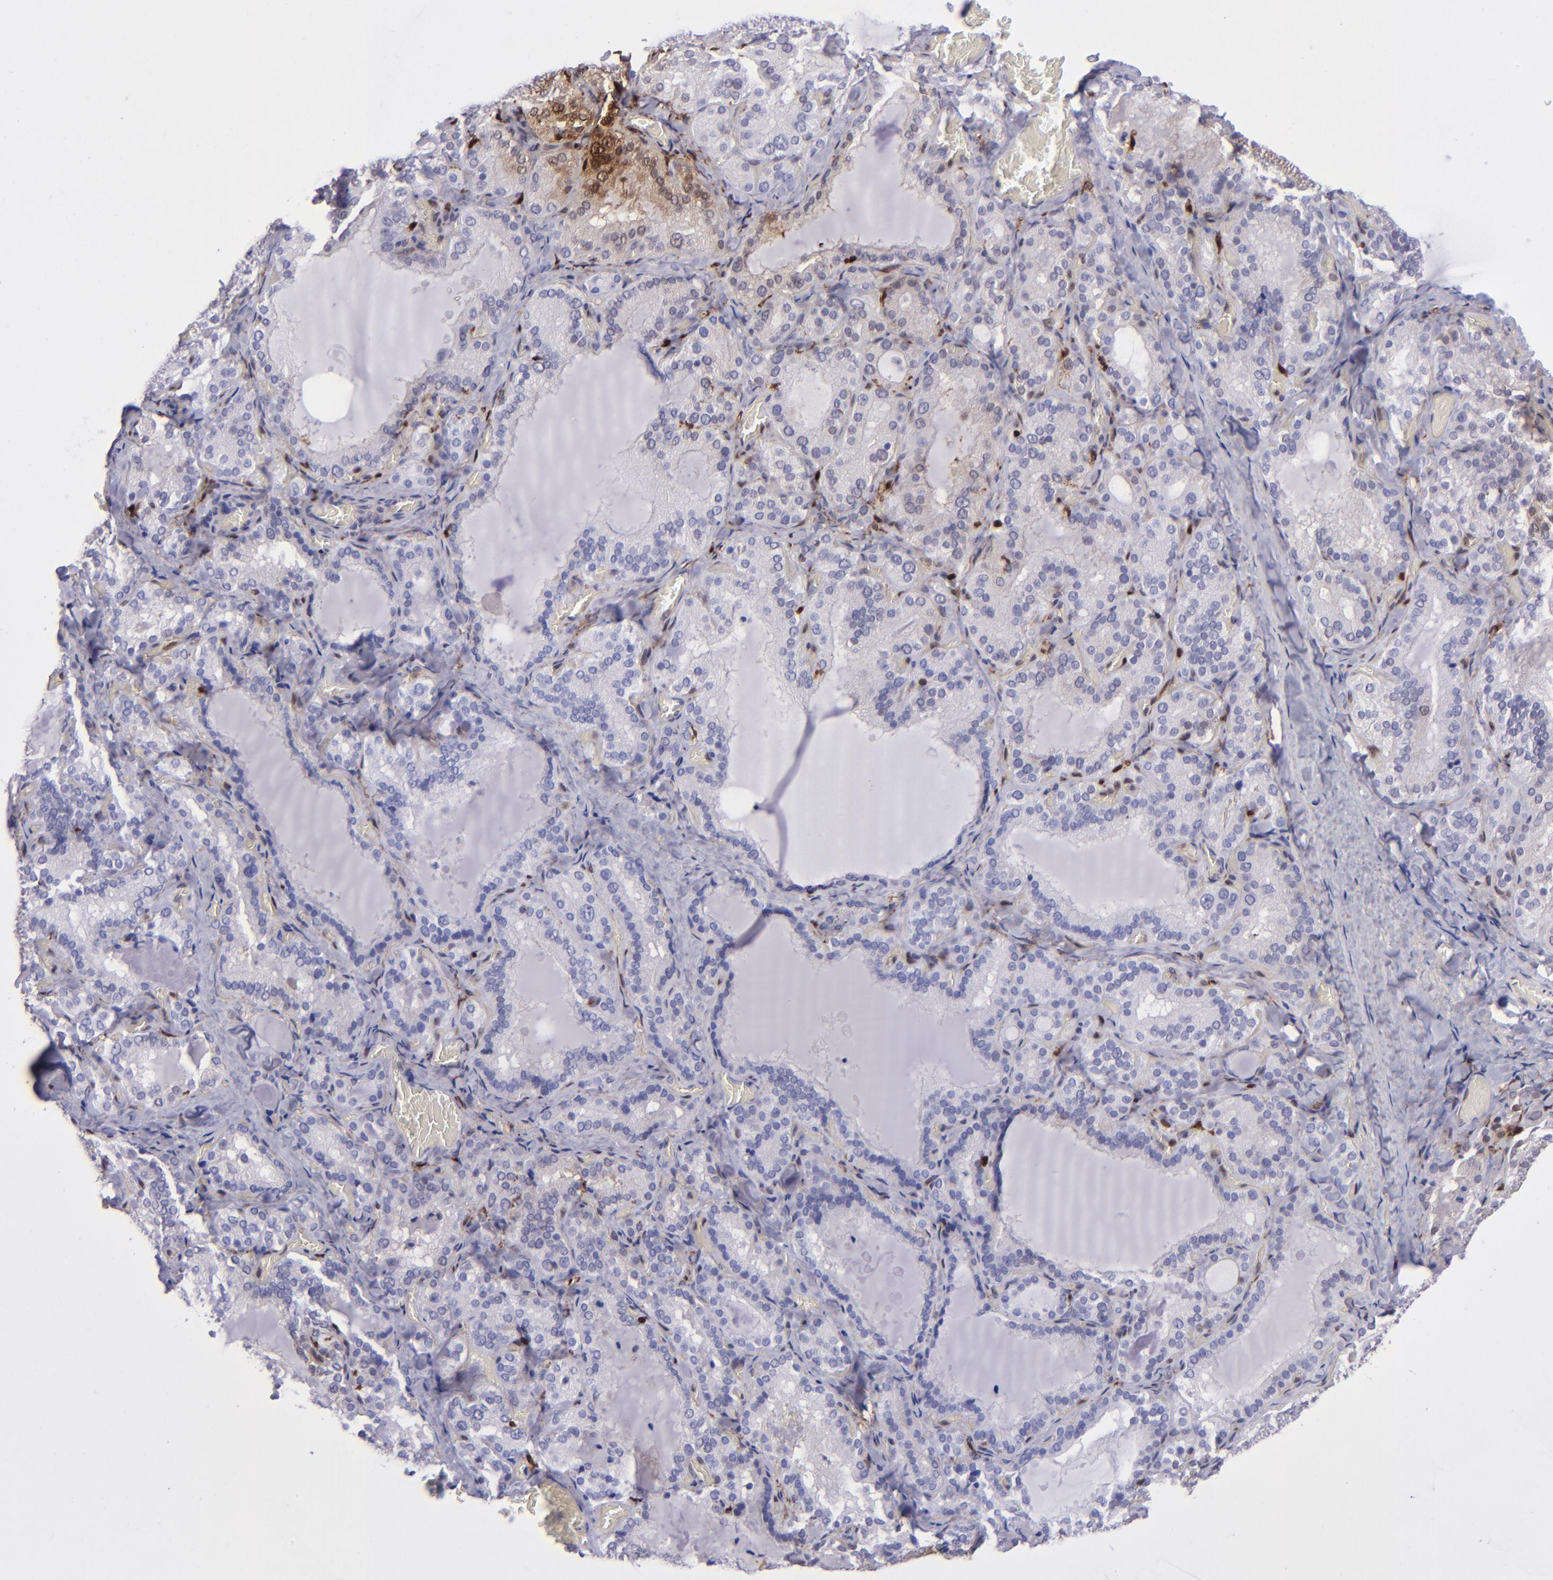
{"staining": {"intensity": "negative", "quantity": "none", "location": "none"}, "tissue": "thyroid gland", "cell_type": "Glandular cells", "image_type": "normal", "snomed": [{"axis": "morphology", "description": "Normal tissue, NOS"}, {"axis": "topography", "description": "Thyroid gland"}], "caption": "An image of thyroid gland stained for a protein displays no brown staining in glandular cells. (DAB IHC, high magnification).", "gene": "TYMP", "patient": {"sex": "female", "age": 33}}